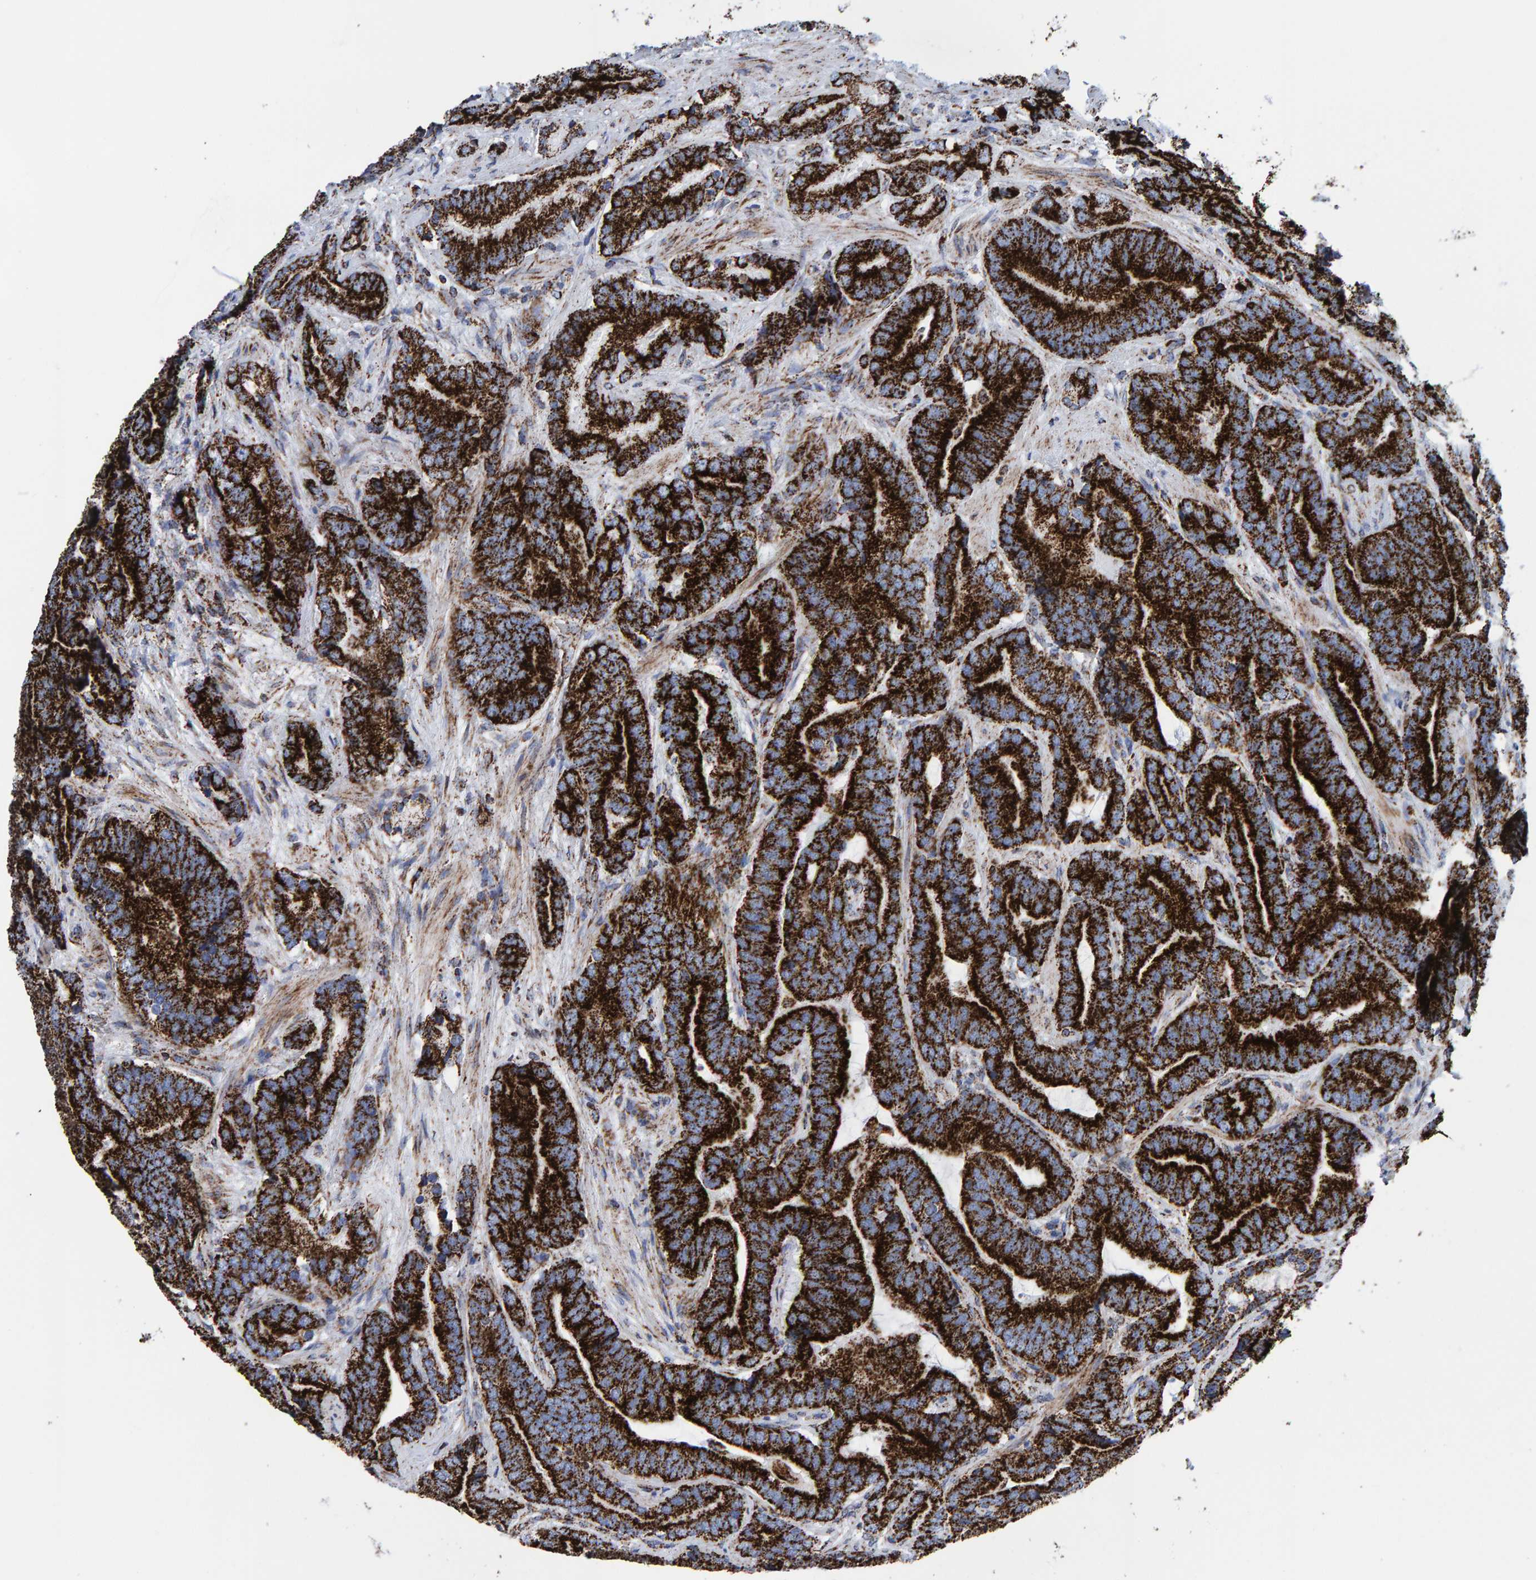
{"staining": {"intensity": "strong", "quantity": ">75%", "location": "cytoplasmic/membranous"}, "tissue": "prostate cancer", "cell_type": "Tumor cells", "image_type": "cancer", "snomed": [{"axis": "morphology", "description": "Adenocarcinoma, High grade"}, {"axis": "topography", "description": "Prostate"}], "caption": "The histopathology image demonstrates immunohistochemical staining of prostate high-grade adenocarcinoma. There is strong cytoplasmic/membranous expression is seen in approximately >75% of tumor cells. (DAB (3,3'-diaminobenzidine) = brown stain, brightfield microscopy at high magnification).", "gene": "ENSG00000262660", "patient": {"sex": "male", "age": 55}}